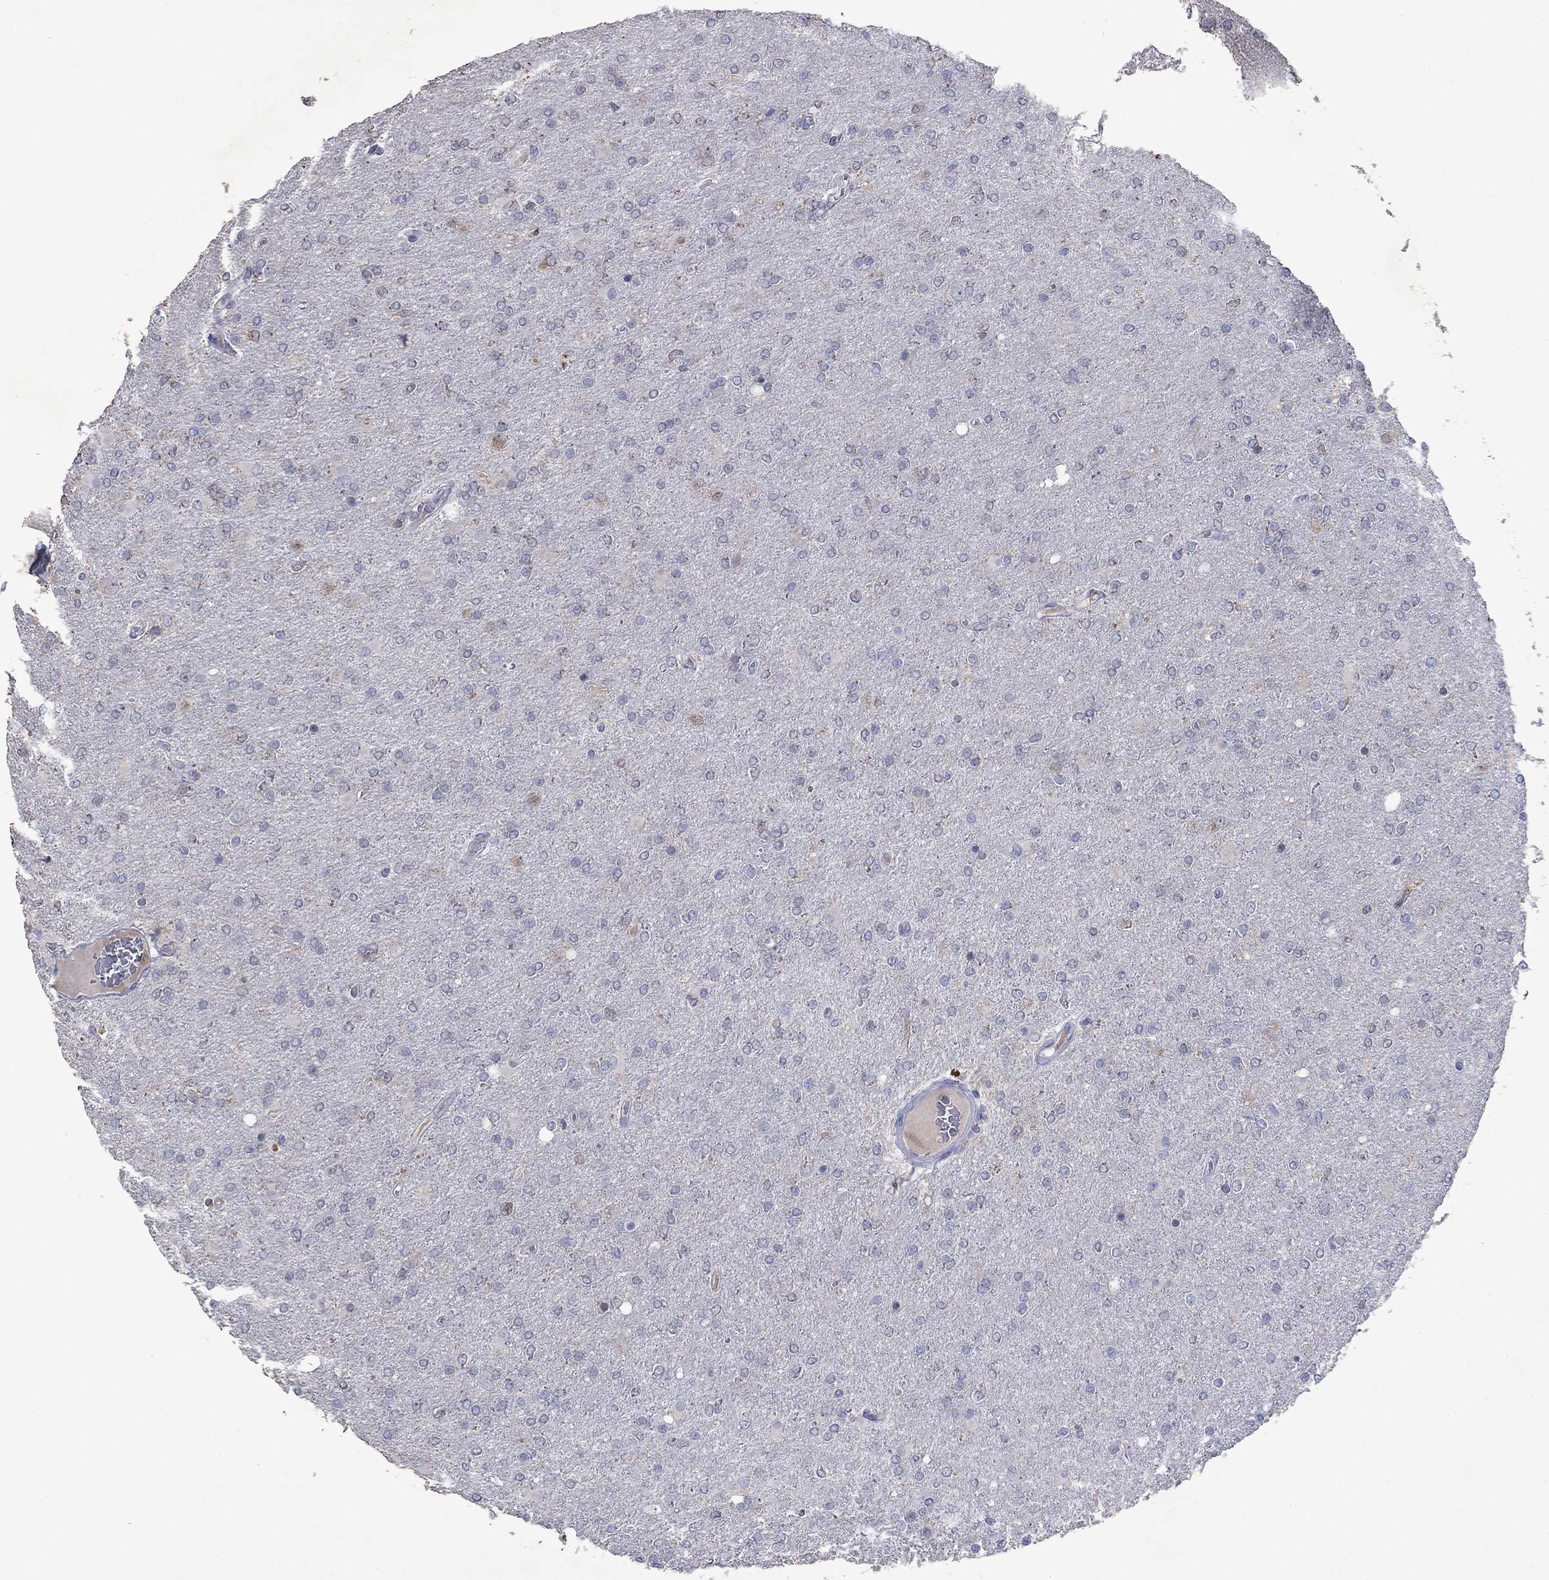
{"staining": {"intensity": "negative", "quantity": "none", "location": "none"}, "tissue": "glioma", "cell_type": "Tumor cells", "image_type": "cancer", "snomed": [{"axis": "morphology", "description": "Glioma, malignant, High grade"}, {"axis": "topography", "description": "Cerebral cortex"}], "caption": "This histopathology image is of glioma stained with immunohistochemistry (IHC) to label a protein in brown with the nuclei are counter-stained blue. There is no expression in tumor cells. (DAB (3,3'-diaminobenzidine) IHC with hematoxylin counter stain).", "gene": "TMEM97", "patient": {"sex": "male", "age": 70}}